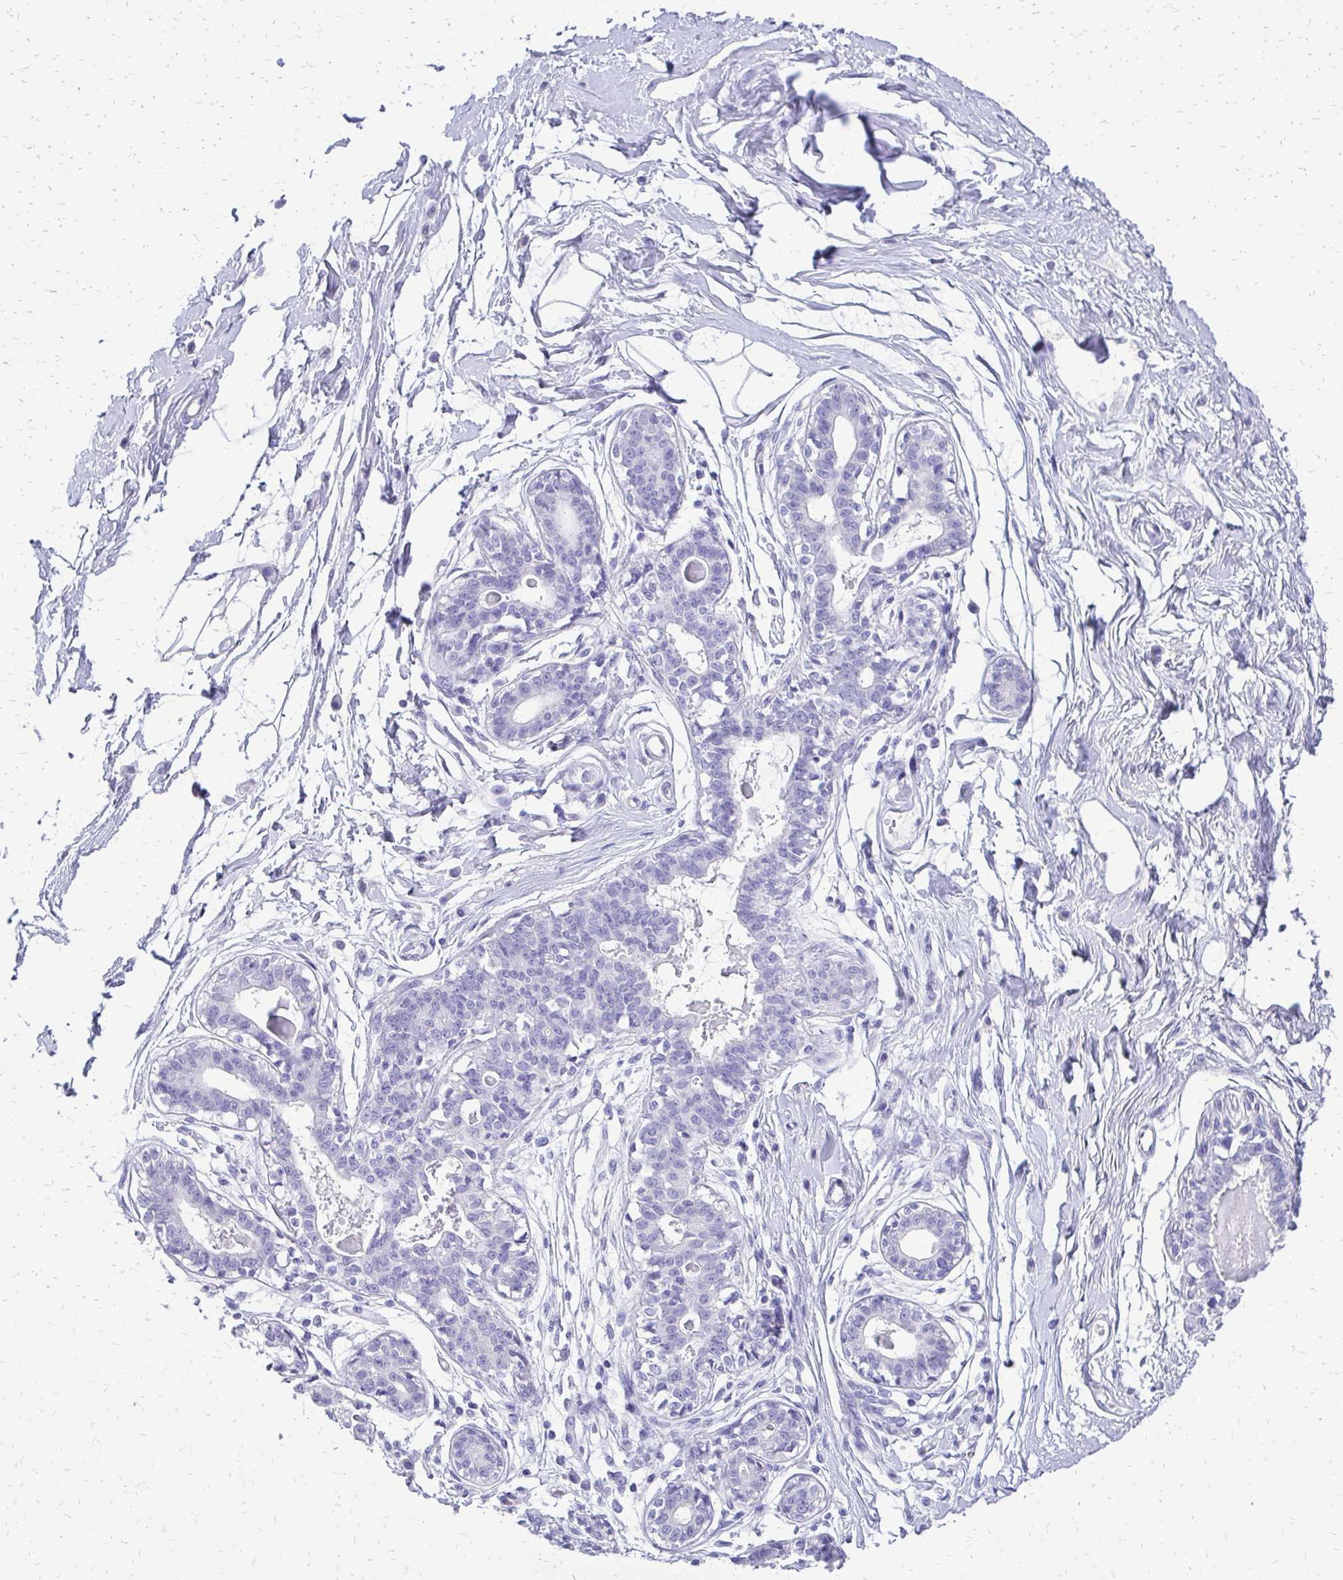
{"staining": {"intensity": "negative", "quantity": "none", "location": "none"}, "tissue": "breast", "cell_type": "Adipocytes", "image_type": "normal", "snomed": [{"axis": "morphology", "description": "Normal tissue, NOS"}, {"axis": "topography", "description": "Breast"}], "caption": "The image reveals no significant positivity in adipocytes of breast. (Brightfield microscopy of DAB (3,3'-diaminobenzidine) immunohistochemistry at high magnification).", "gene": "SLC32A1", "patient": {"sex": "female", "age": 45}}